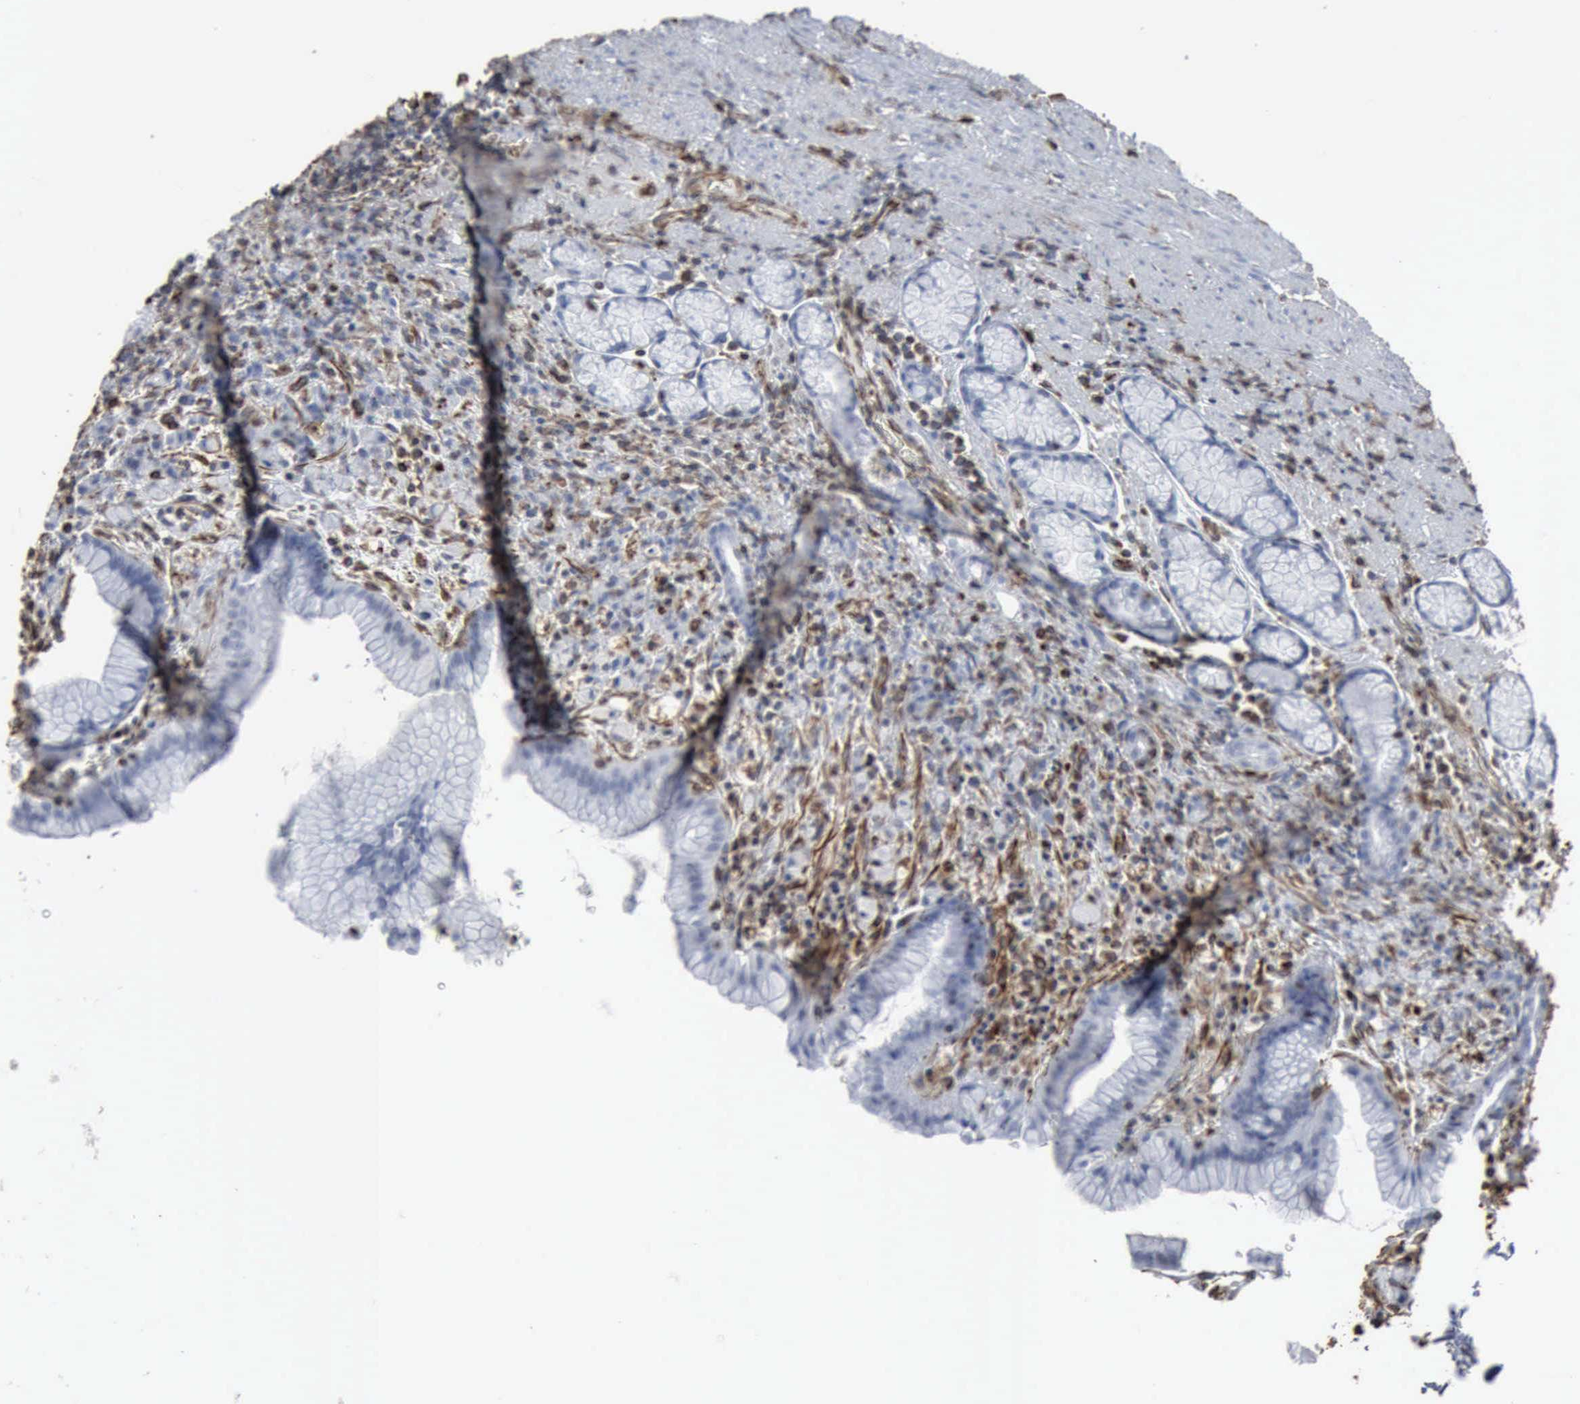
{"staining": {"intensity": "negative", "quantity": "none", "location": "none"}, "tissue": "stomach", "cell_type": "Glandular cells", "image_type": "normal", "snomed": [{"axis": "morphology", "description": "Normal tissue, NOS"}, {"axis": "topography", "description": "Stomach, lower"}], "caption": "Immunohistochemistry (IHC) of normal stomach exhibits no positivity in glandular cells. (Brightfield microscopy of DAB immunohistochemistry (IHC) at high magnification).", "gene": "CCNE1", "patient": {"sex": "male", "age": 56}}